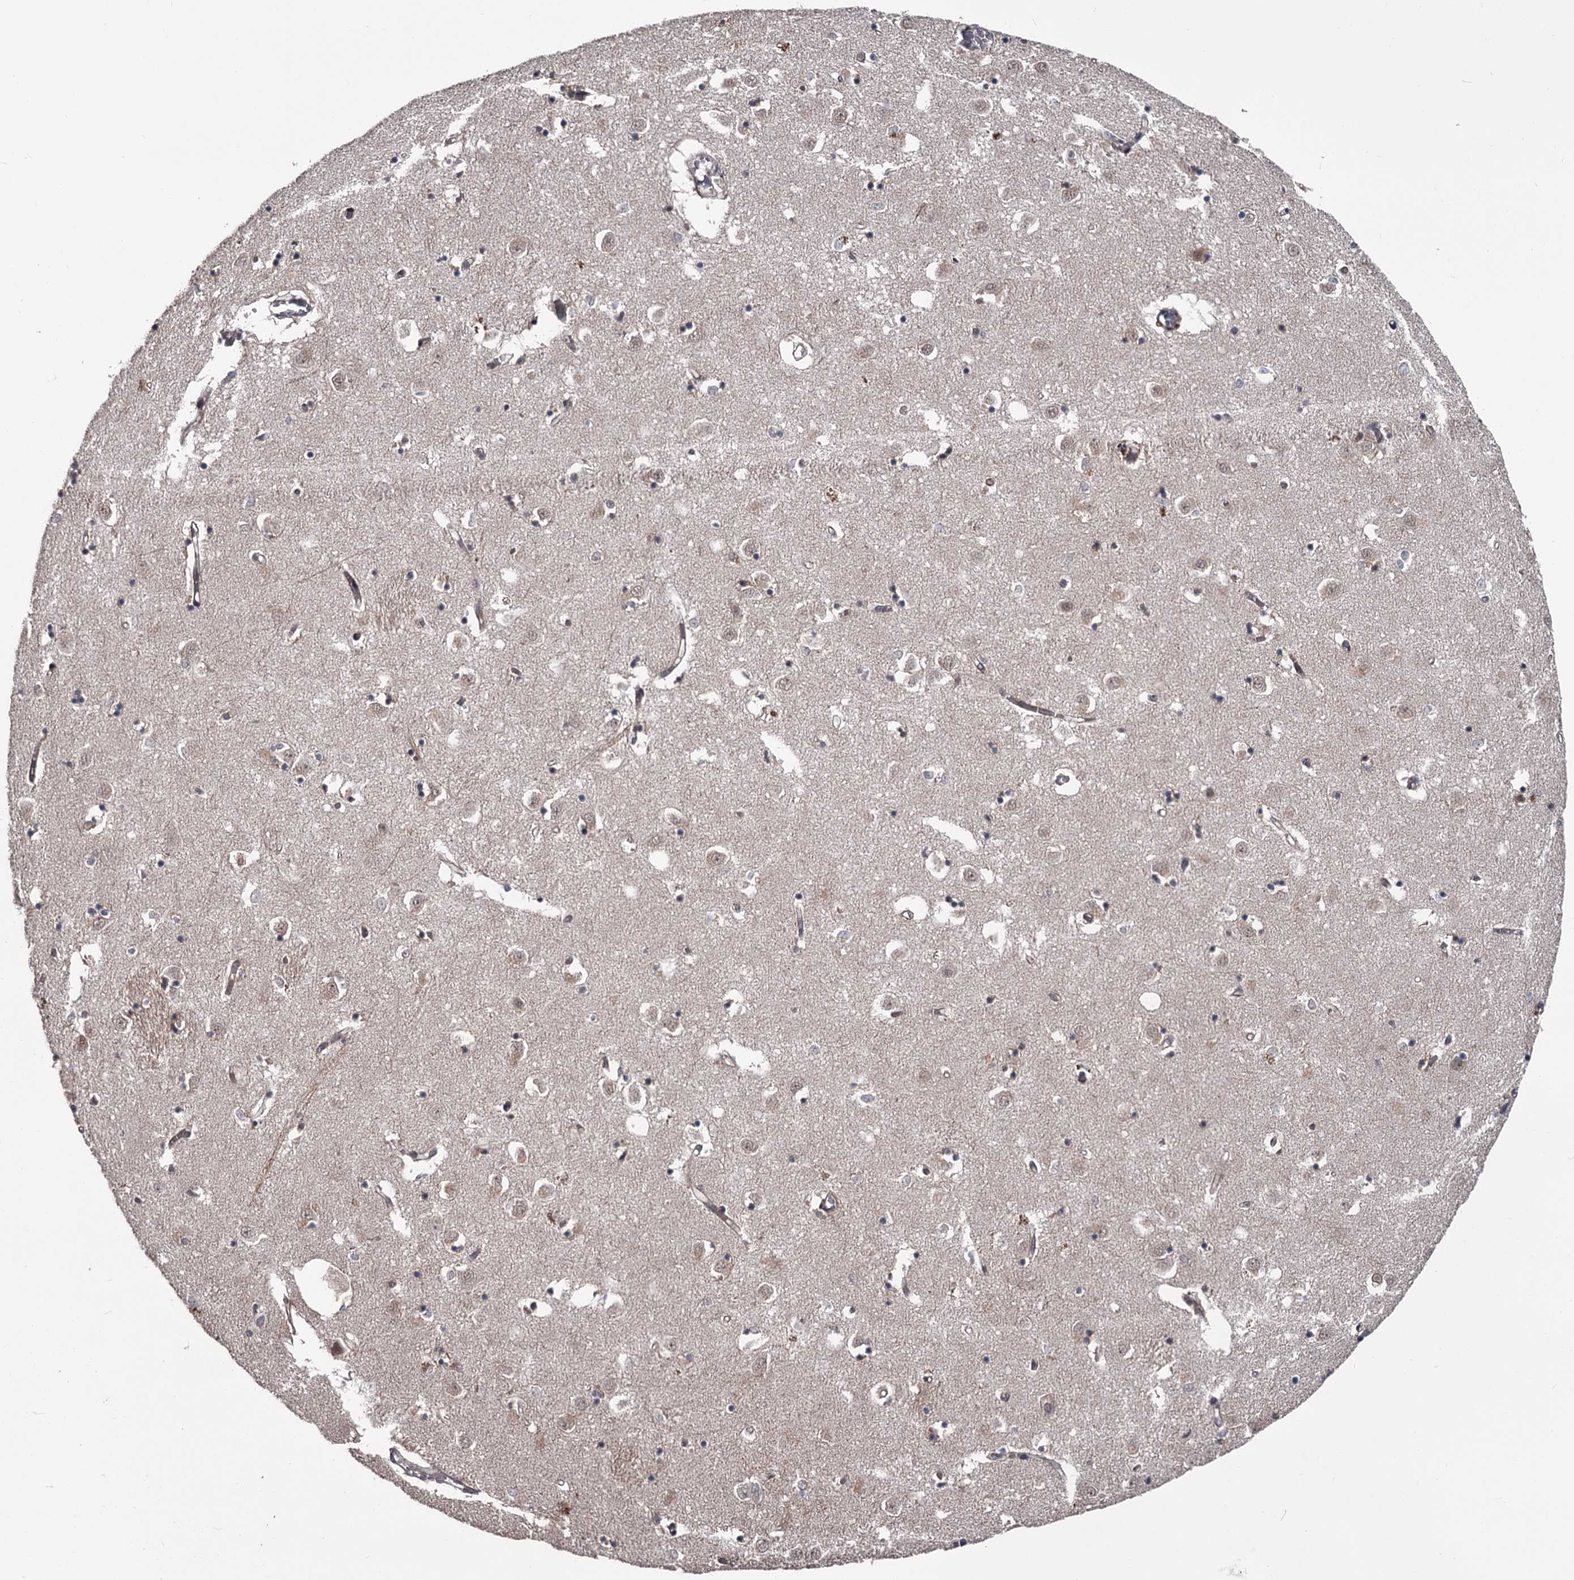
{"staining": {"intensity": "negative", "quantity": "none", "location": "none"}, "tissue": "caudate", "cell_type": "Glial cells", "image_type": "normal", "snomed": [{"axis": "morphology", "description": "Normal tissue, NOS"}, {"axis": "topography", "description": "Lateral ventricle wall"}], "caption": "Protein analysis of benign caudate reveals no significant staining in glial cells.", "gene": "CDC42EP2", "patient": {"sex": "male", "age": 70}}